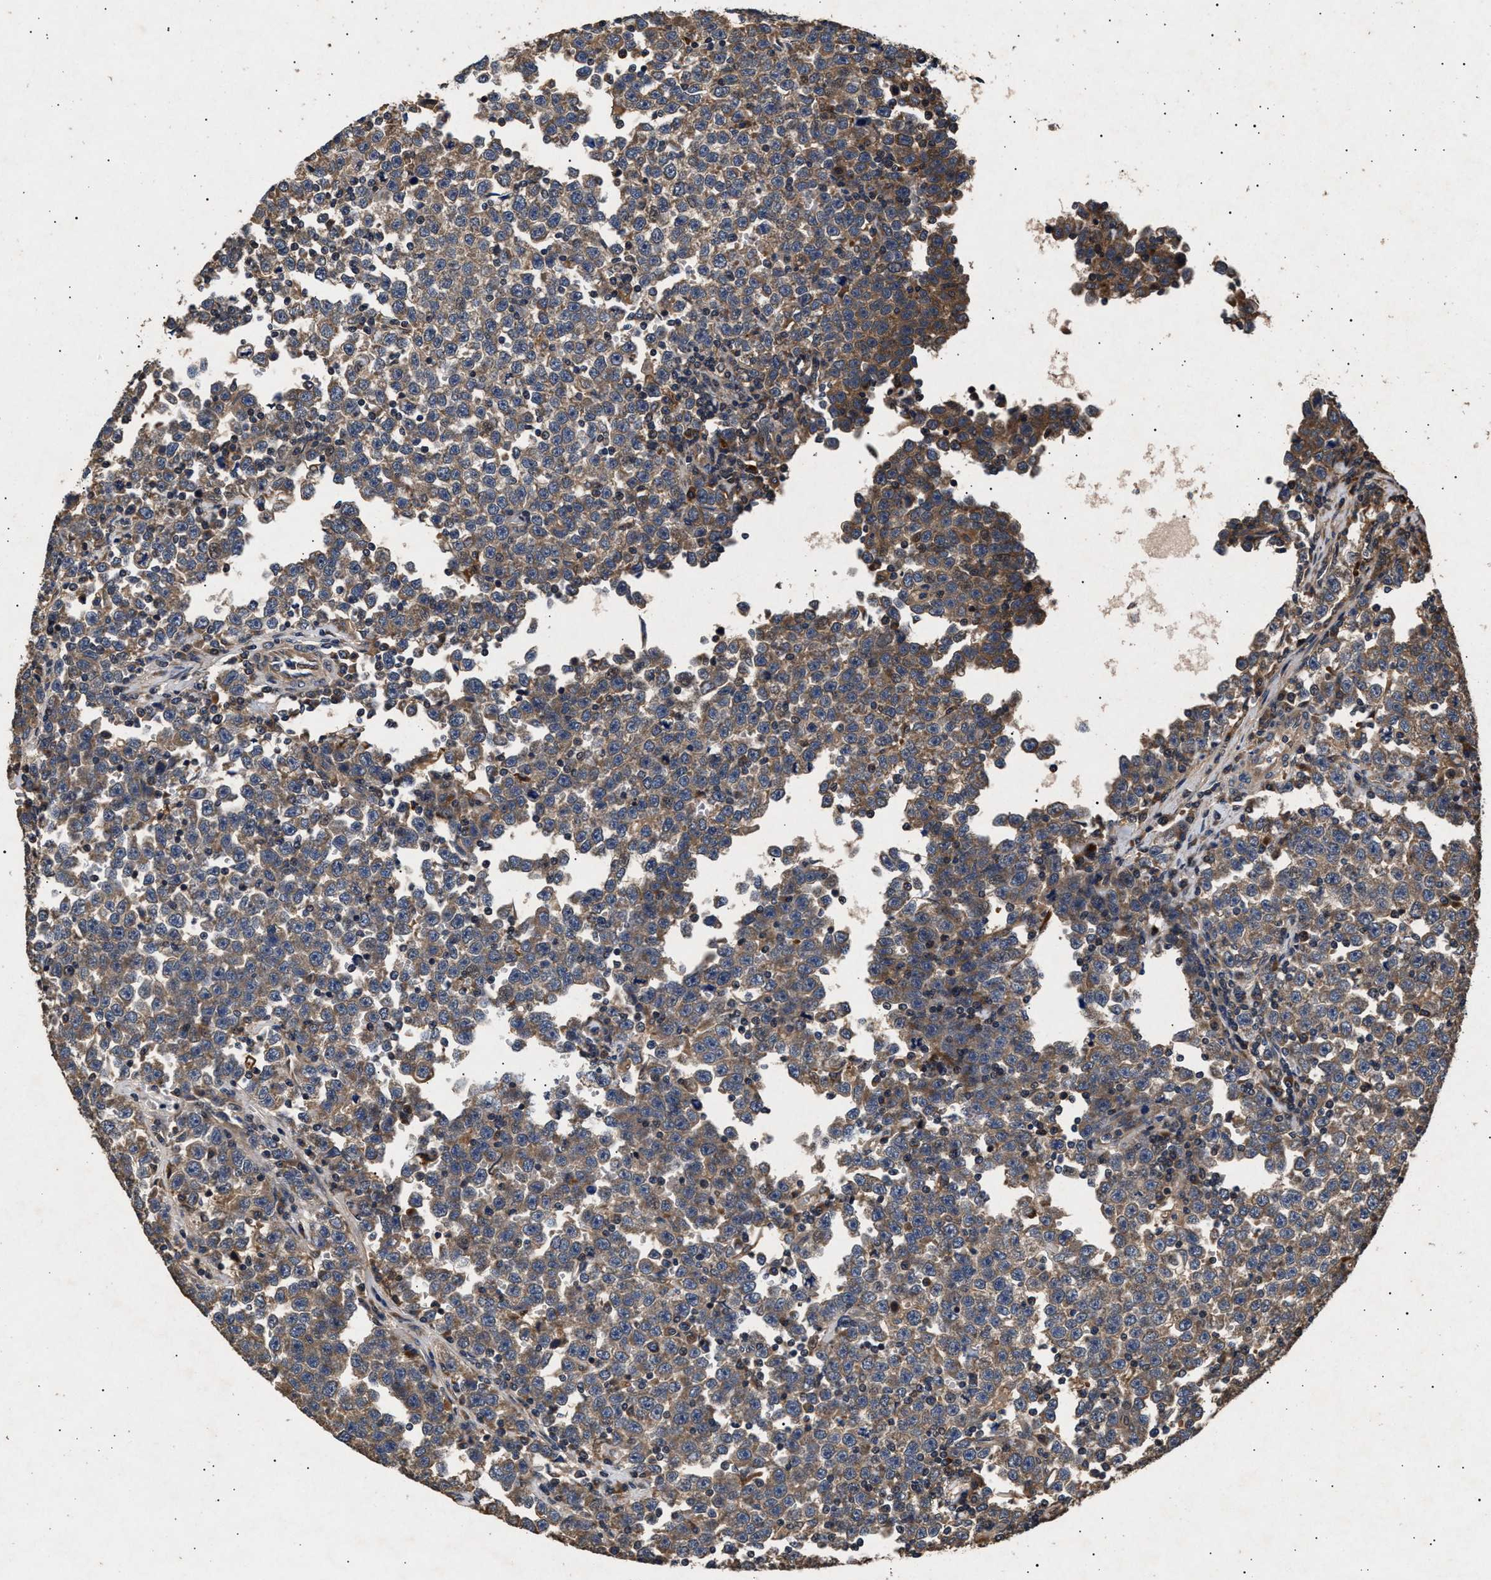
{"staining": {"intensity": "moderate", "quantity": ">75%", "location": "cytoplasmic/membranous"}, "tissue": "testis cancer", "cell_type": "Tumor cells", "image_type": "cancer", "snomed": [{"axis": "morphology", "description": "Seminoma, NOS"}, {"axis": "topography", "description": "Testis"}], "caption": "Testis cancer (seminoma) stained with DAB (3,3'-diaminobenzidine) IHC shows medium levels of moderate cytoplasmic/membranous positivity in approximately >75% of tumor cells. Nuclei are stained in blue.", "gene": "ITGB5", "patient": {"sex": "male", "age": 43}}